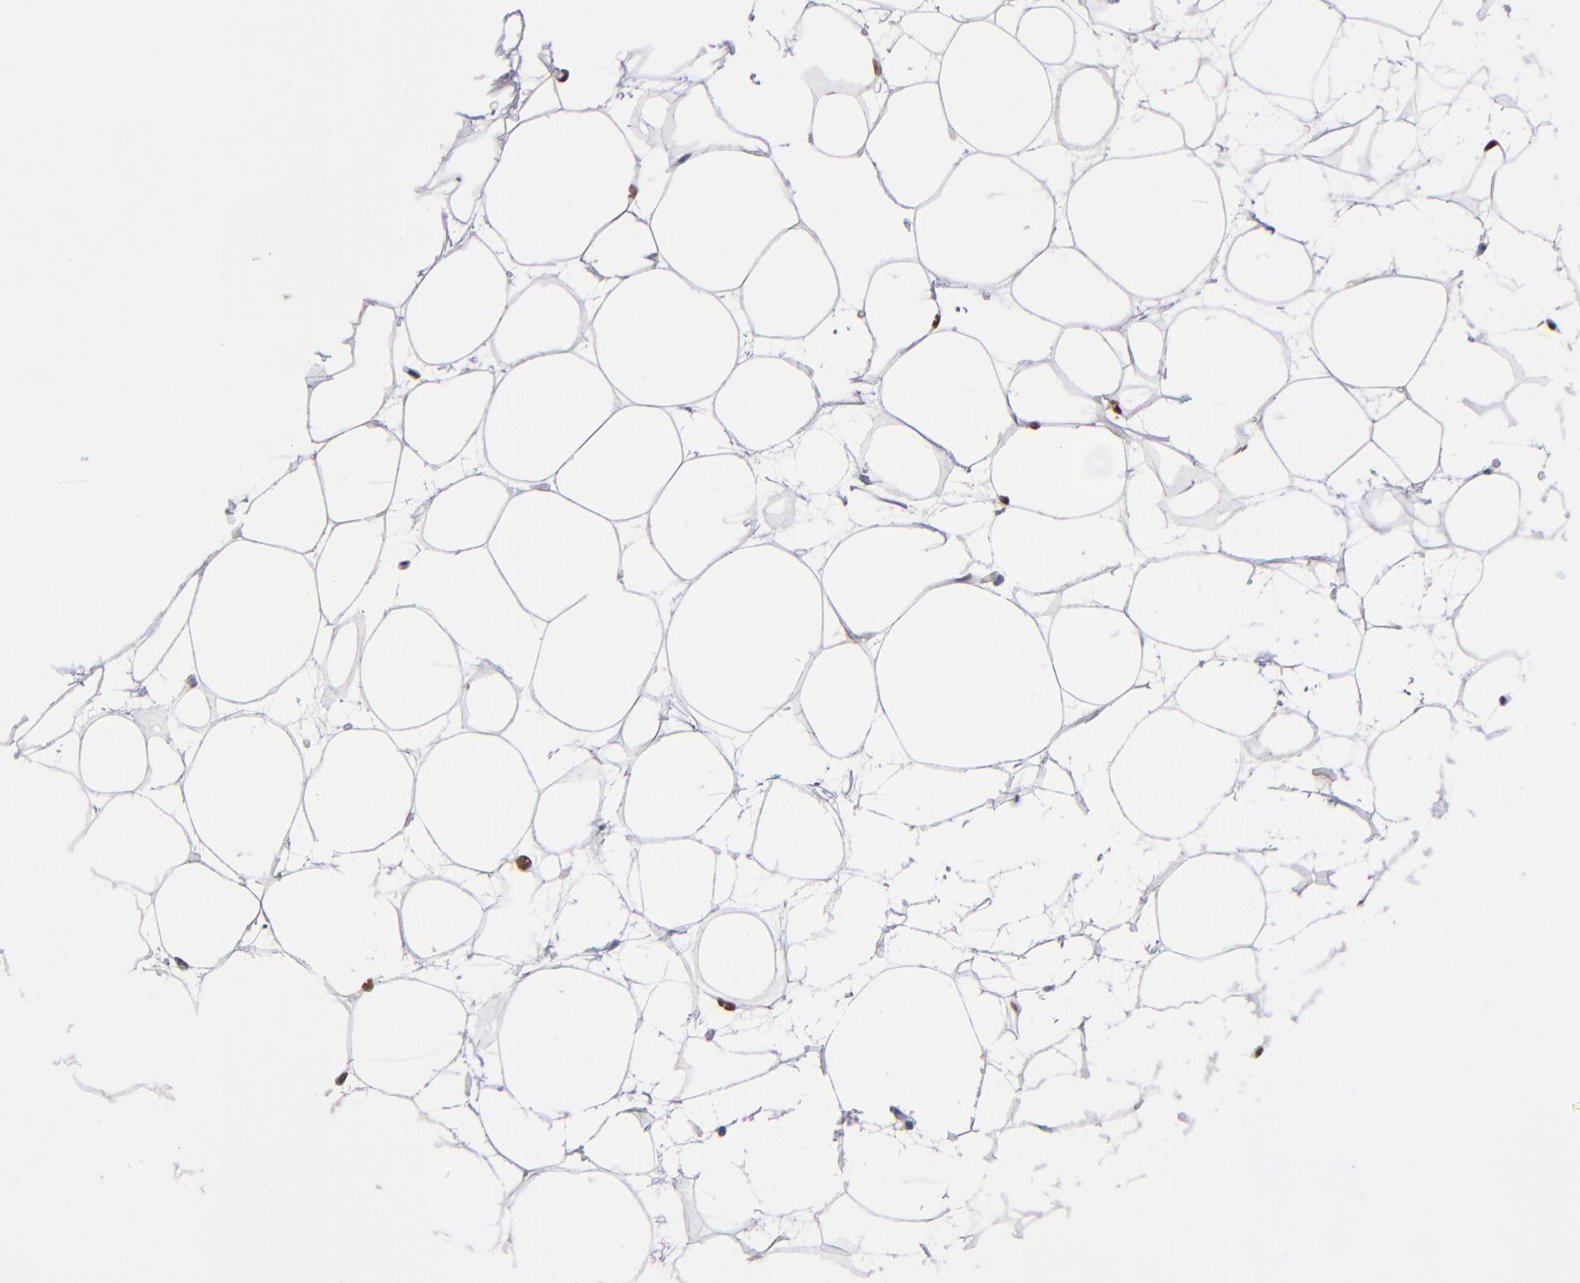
{"staining": {"intensity": "strong", "quantity": ">75%", "location": "nuclear"}, "tissue": "adipose tissue", "cell_type": "Adipocytes", "image_type": "normal", "snomed": [{"axis": "morphology", "description": "Normal tissue, NOS"}, {"axis": "topography", "description": "Breast"}], "caption": "Human adipose tissue stained for a protein (brown) shows strong nuclear positive positivity in approximately >75% of adipocytes.", "gene": "MN1", "patient": {"sex": "female", "age": 22}}